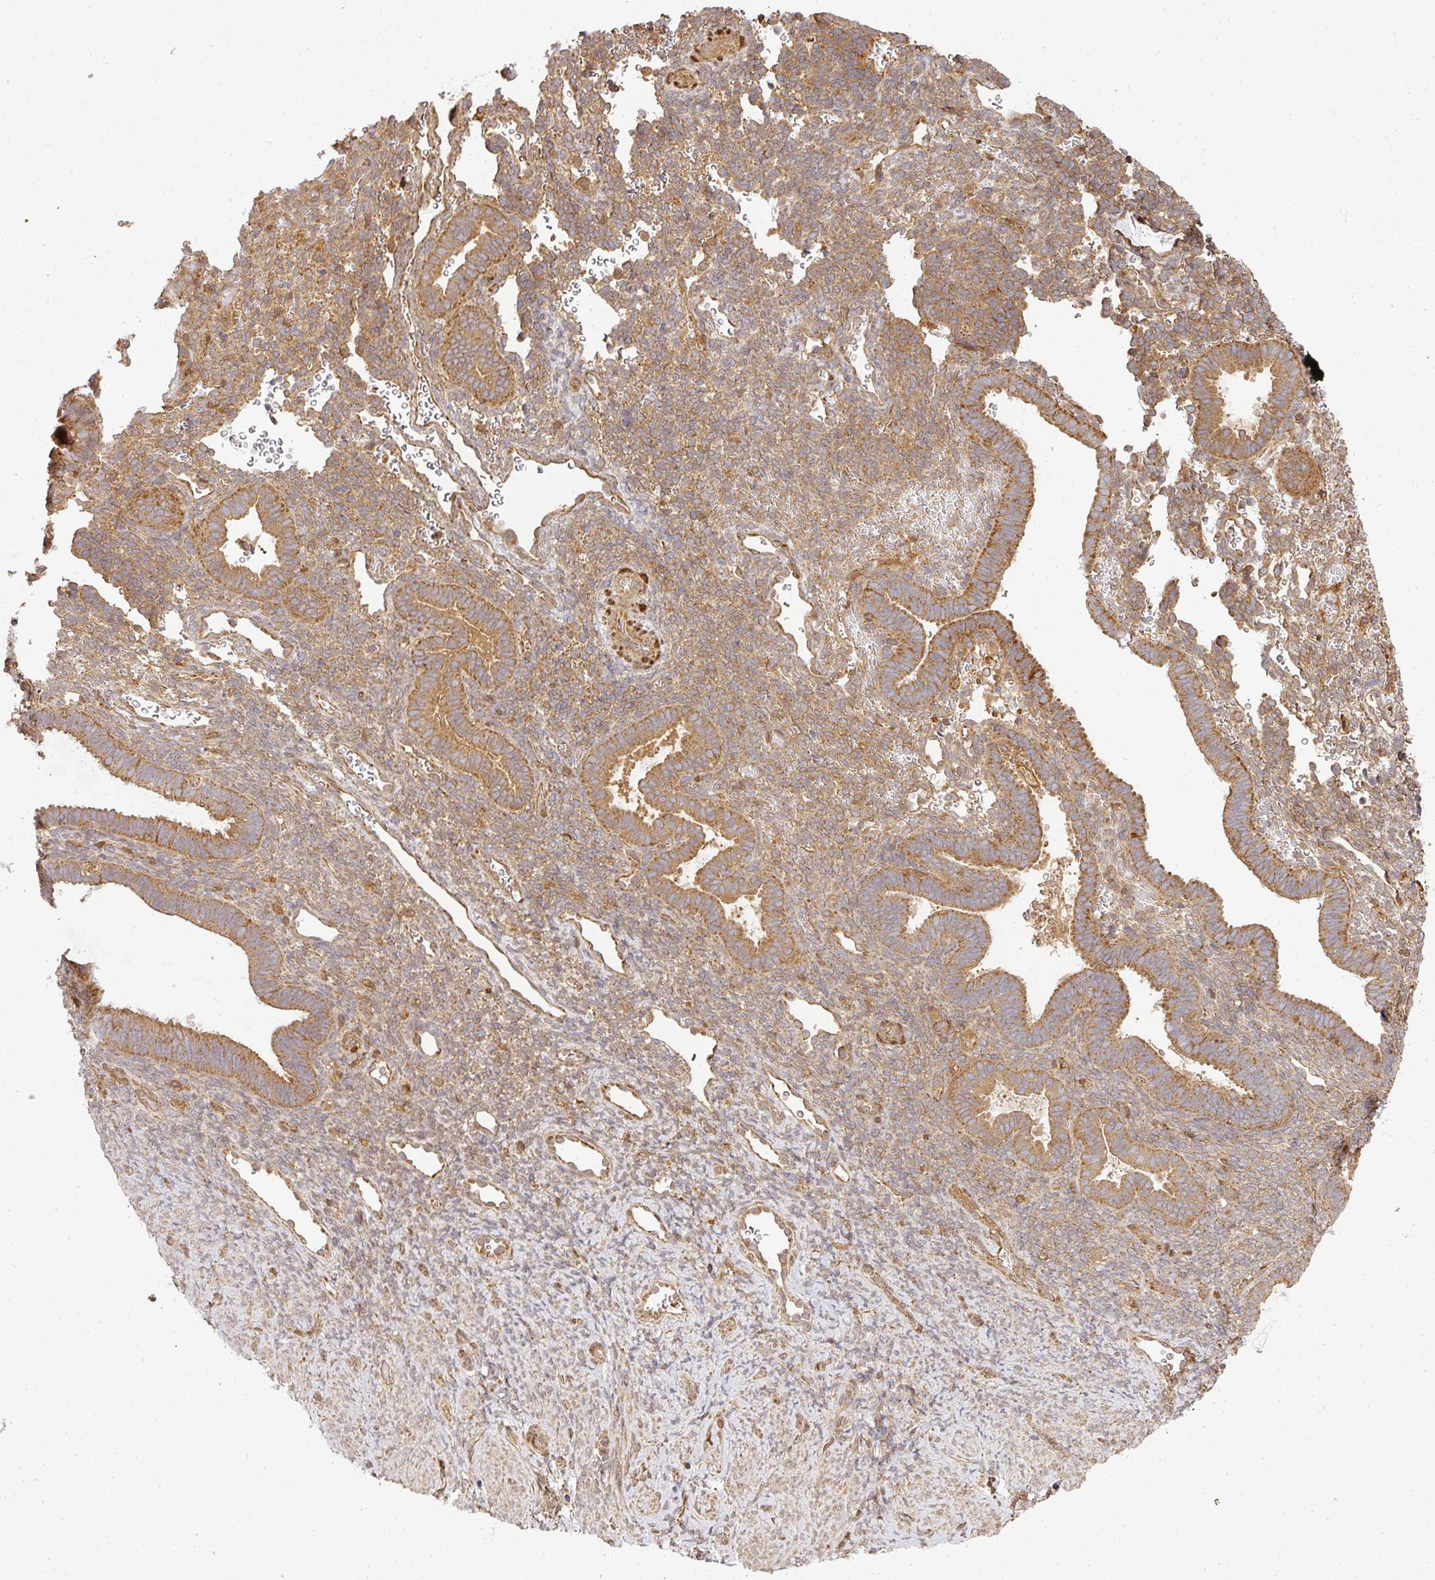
{"staining": {"intensity": "moderate", "quantity": ">75%", "location": "cytoplasmic/membranous"}, "tissue": "endometrium", "cell_type": "Cells in endometrial stroma", "image_type": "normal", "snomed": [{"axis": "morphology", "description": "Normal tissue, NOS"}, {"axis": "topography", "description": "Endometrium"}], "caption": "Unremarkable endometrium reveals moderate cytoplasmic/membranous expression in about >75% of cells in endometrial stroma.", "gene": "MALSU1", "patient": {"sex": "female", "age": 34}}